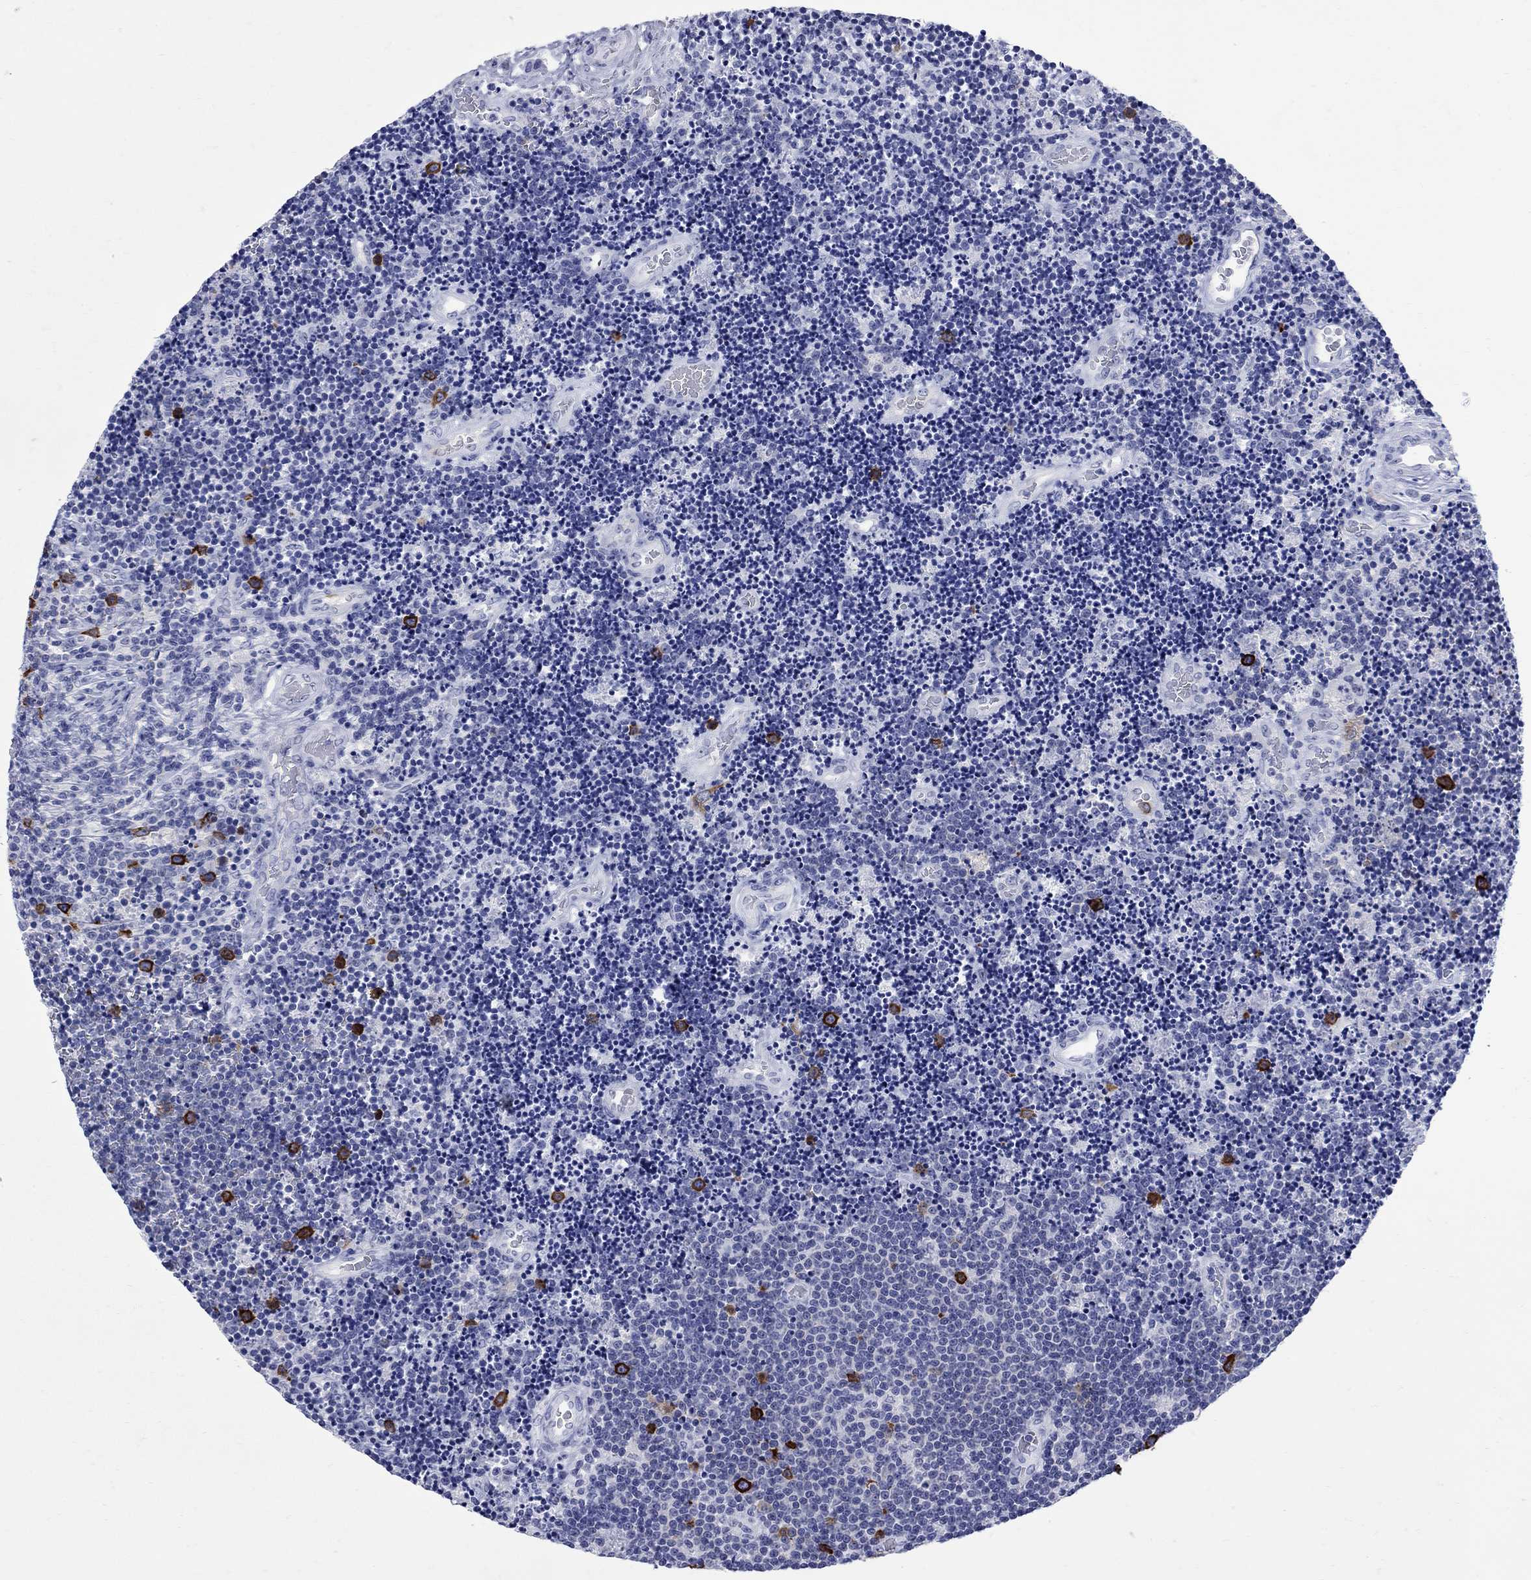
{"staining": {"intensity": "strong", "quantity": "<25%", "location": "cytoplasmic/membranous"}, "tissue": "lymphoma", "cell_type": "Tumor cells", "image_type": "cancer", "snomed": [{"axis": "morphology", "description": "Malignant lymphoma, non-Hodgkin's type, Low grade"}, {"axis": "topography", "description": "Brain"}], "caption": "Protein analysis of lymphoma tissue reveals strong cytoplasmic/membranous expression in approximately <25% of tumor cells.", "gene": "TACC3", "patient": {"sex": "female", "age": 66}}